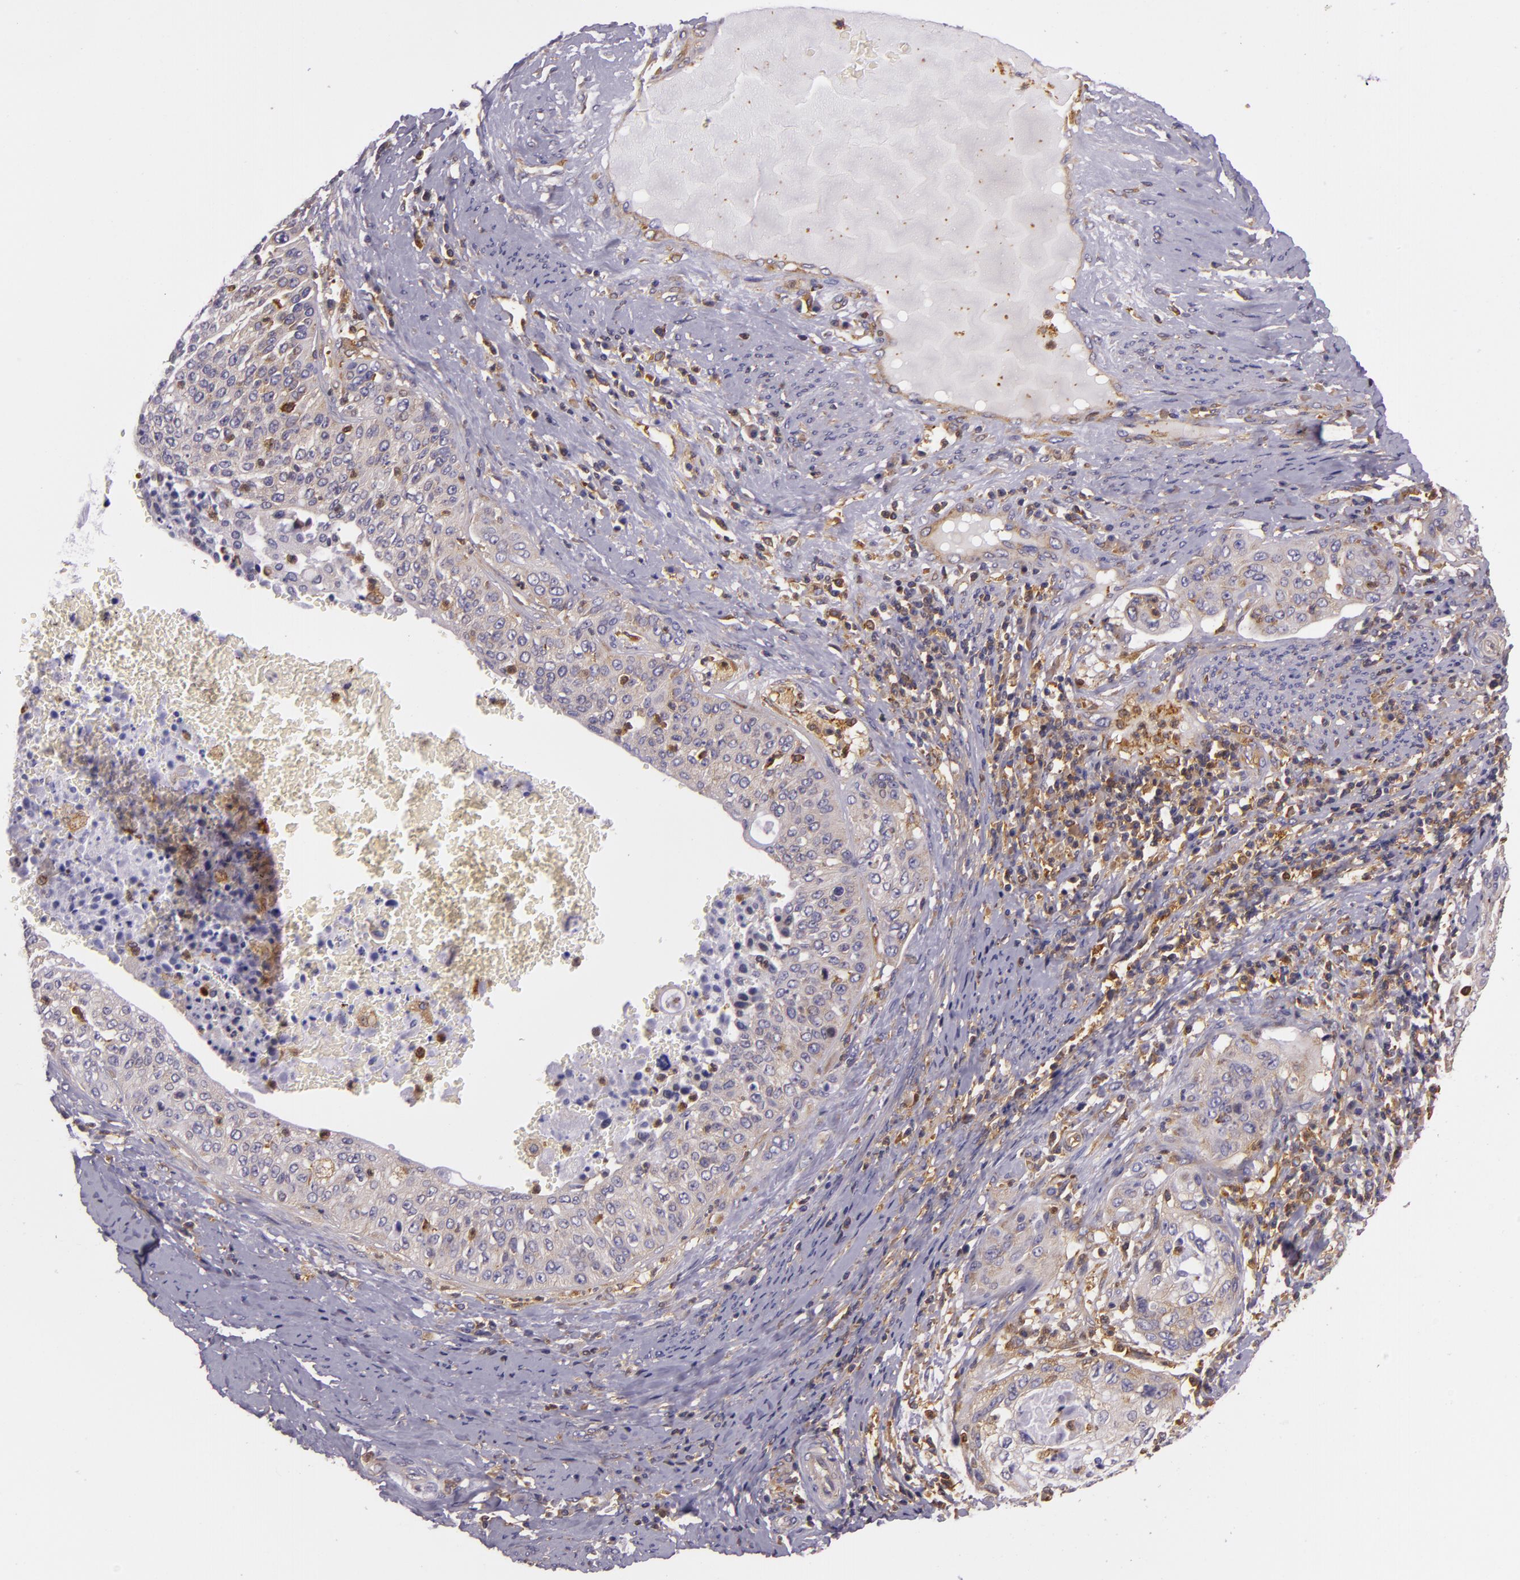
{"staining": {"intensity": "weak", "quantity": ">75%", "location": "cytoplasmic/membranous"}, "tissue": "cervical cancer", "cell_type": "Tumor cells", "image_type": "cancer", "snomed": [{"axis": "morphology", "description": "Squamous cell carcinoma, NOS"}, {"axis": "topography", "description": "Cervix"}], "caption": "DAB immunohistochemical staining of squamous cell carcinoma (cervical) exhibits weak cytoplasmic/membranous protein positivity in approximately >75% of tumor cells. Nuclei are stained in blue.", "gene": "TLN1", "patient": {"sex": "female", "age": 41}}